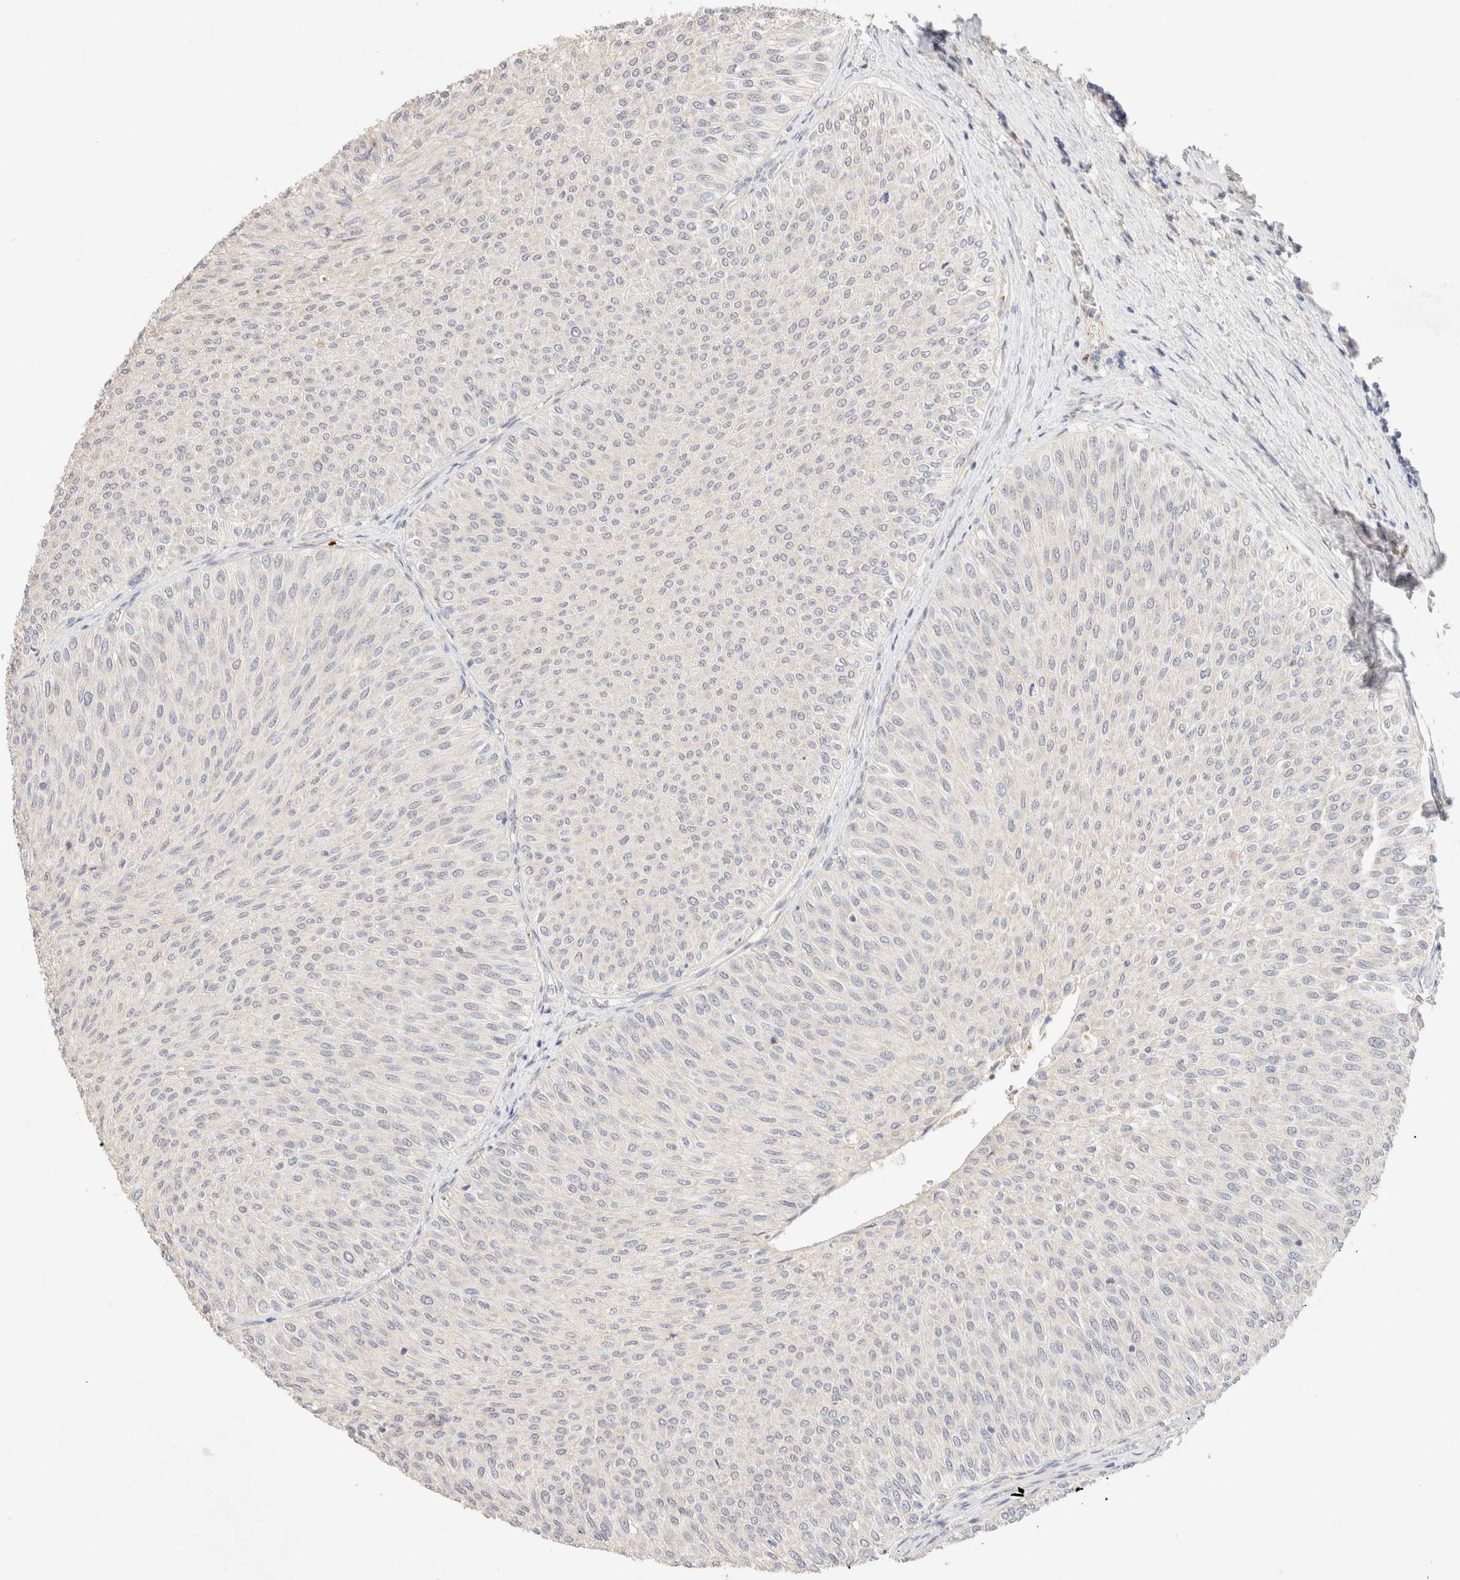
{"staining": {"intensity": "negative", "quantity": "none", "location": "none"}, "tissue": "urothelial cancer", "cell_type": "Tumor cells", "image_type": "cancer", "snomed": [{"axis": "morphology", "description": "Urothelial carcinoma, Low grade"}, {"axis": "topography", "description": "Urinary bladder"}], "caption": "Tumor cells are negative for brown protein staining in urothelial cancer.", "gene": "SNTB1", "patient": {"sex": "male", "age": 78}}